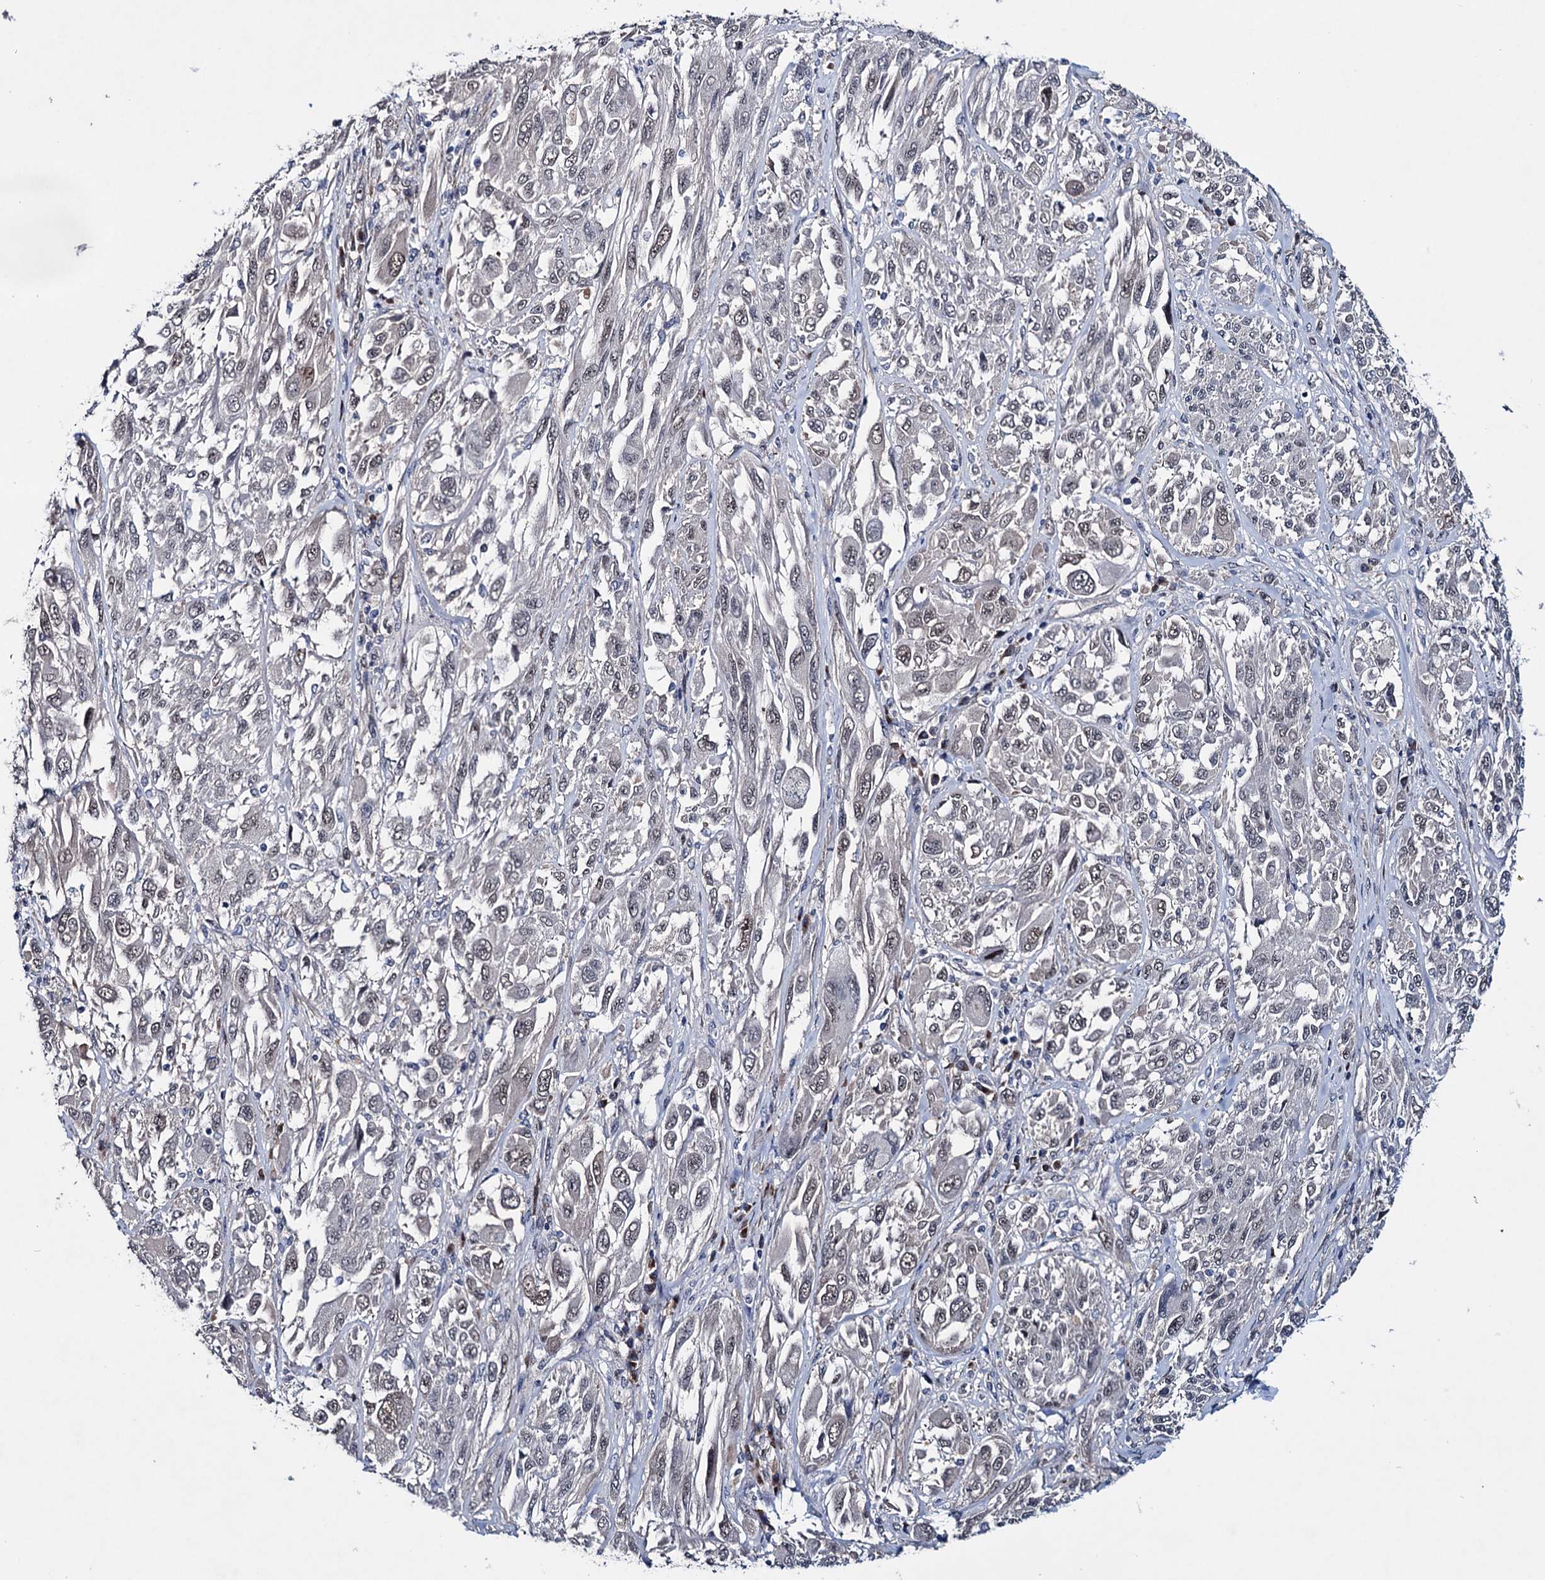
{"staining": {"intensity": "weak", "quantity": "25%-75%", "location": "nuclear"}, "tissue": "melanoma", "cell_type": "Tumor cells", "image_type": "cancer", "snomed": [{"axis": "morphology", "description": "Malignant melanoma, NOS"}, {"axis": "topography", "description": "Skin"}], "caption": "IHC of human malignant melanoma demonstrates low levels of weak nuclear positivity in about 25%-75% of tumor cells. (DAB IHC, brown staining for protein, blue staining for nuclei).", "gene": "EYA4", "patient": {"sex": "female", "age": 91}}